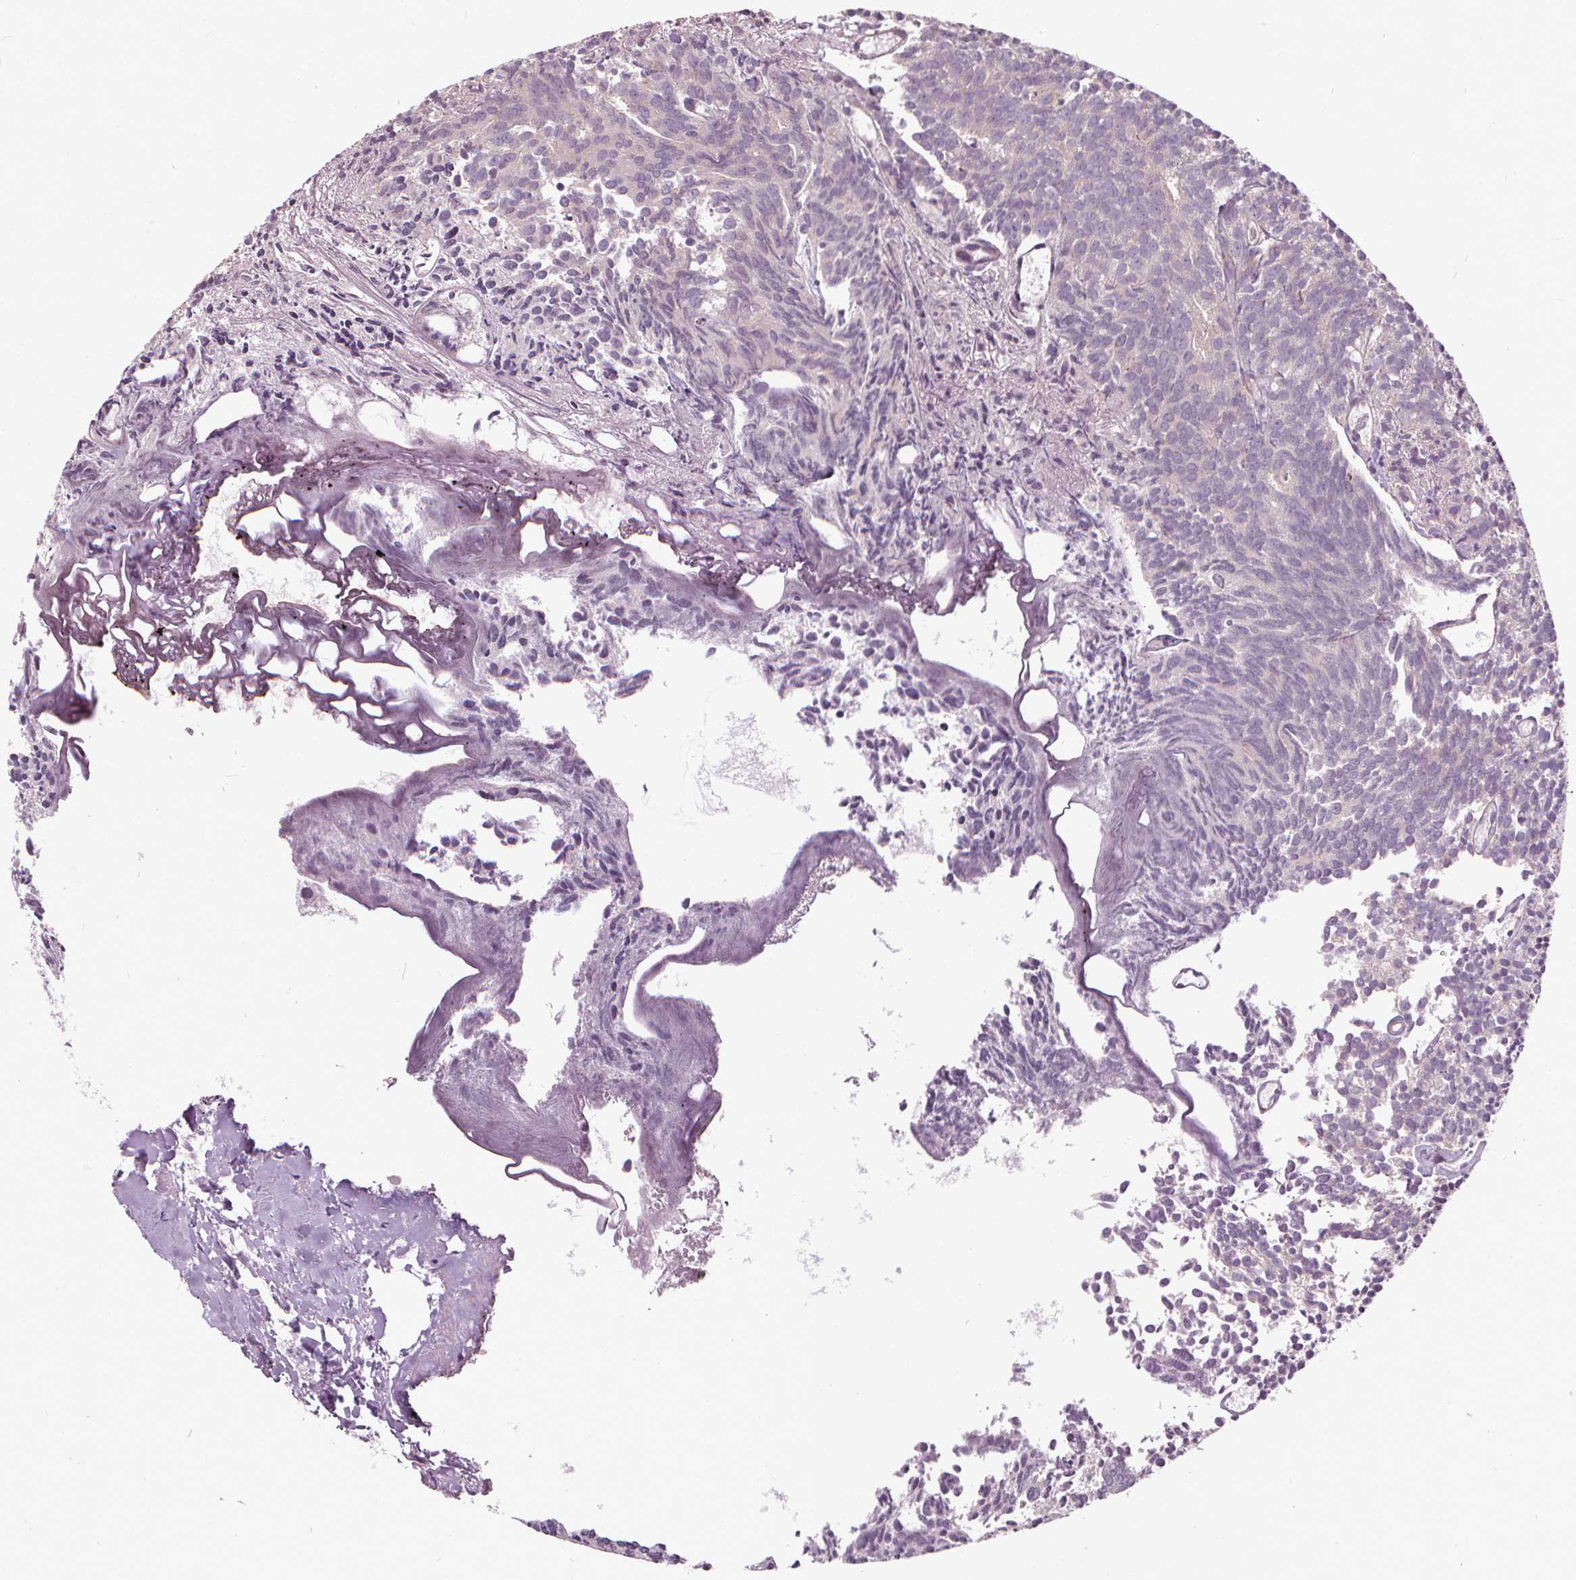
{"staining": {"intensity": "negative", "quantity": "none", "location": "none"}, "tissue": "prostate cancer", "cell_type": "Tumor cells", "image_type": "cancer", "snomed": [{"axis": "morphology", "description": "Adenocarcinoma, High grade"}, {"axis": "topography", "description": "Prostate"}], "caption": "Immunohistochemical staining of human high-grade adenocarcinoma (prostate) exhibits no significant positivity in tumor cells.", "gene": "INPP5E", "patient": {"sex": "male", "age": 58}}